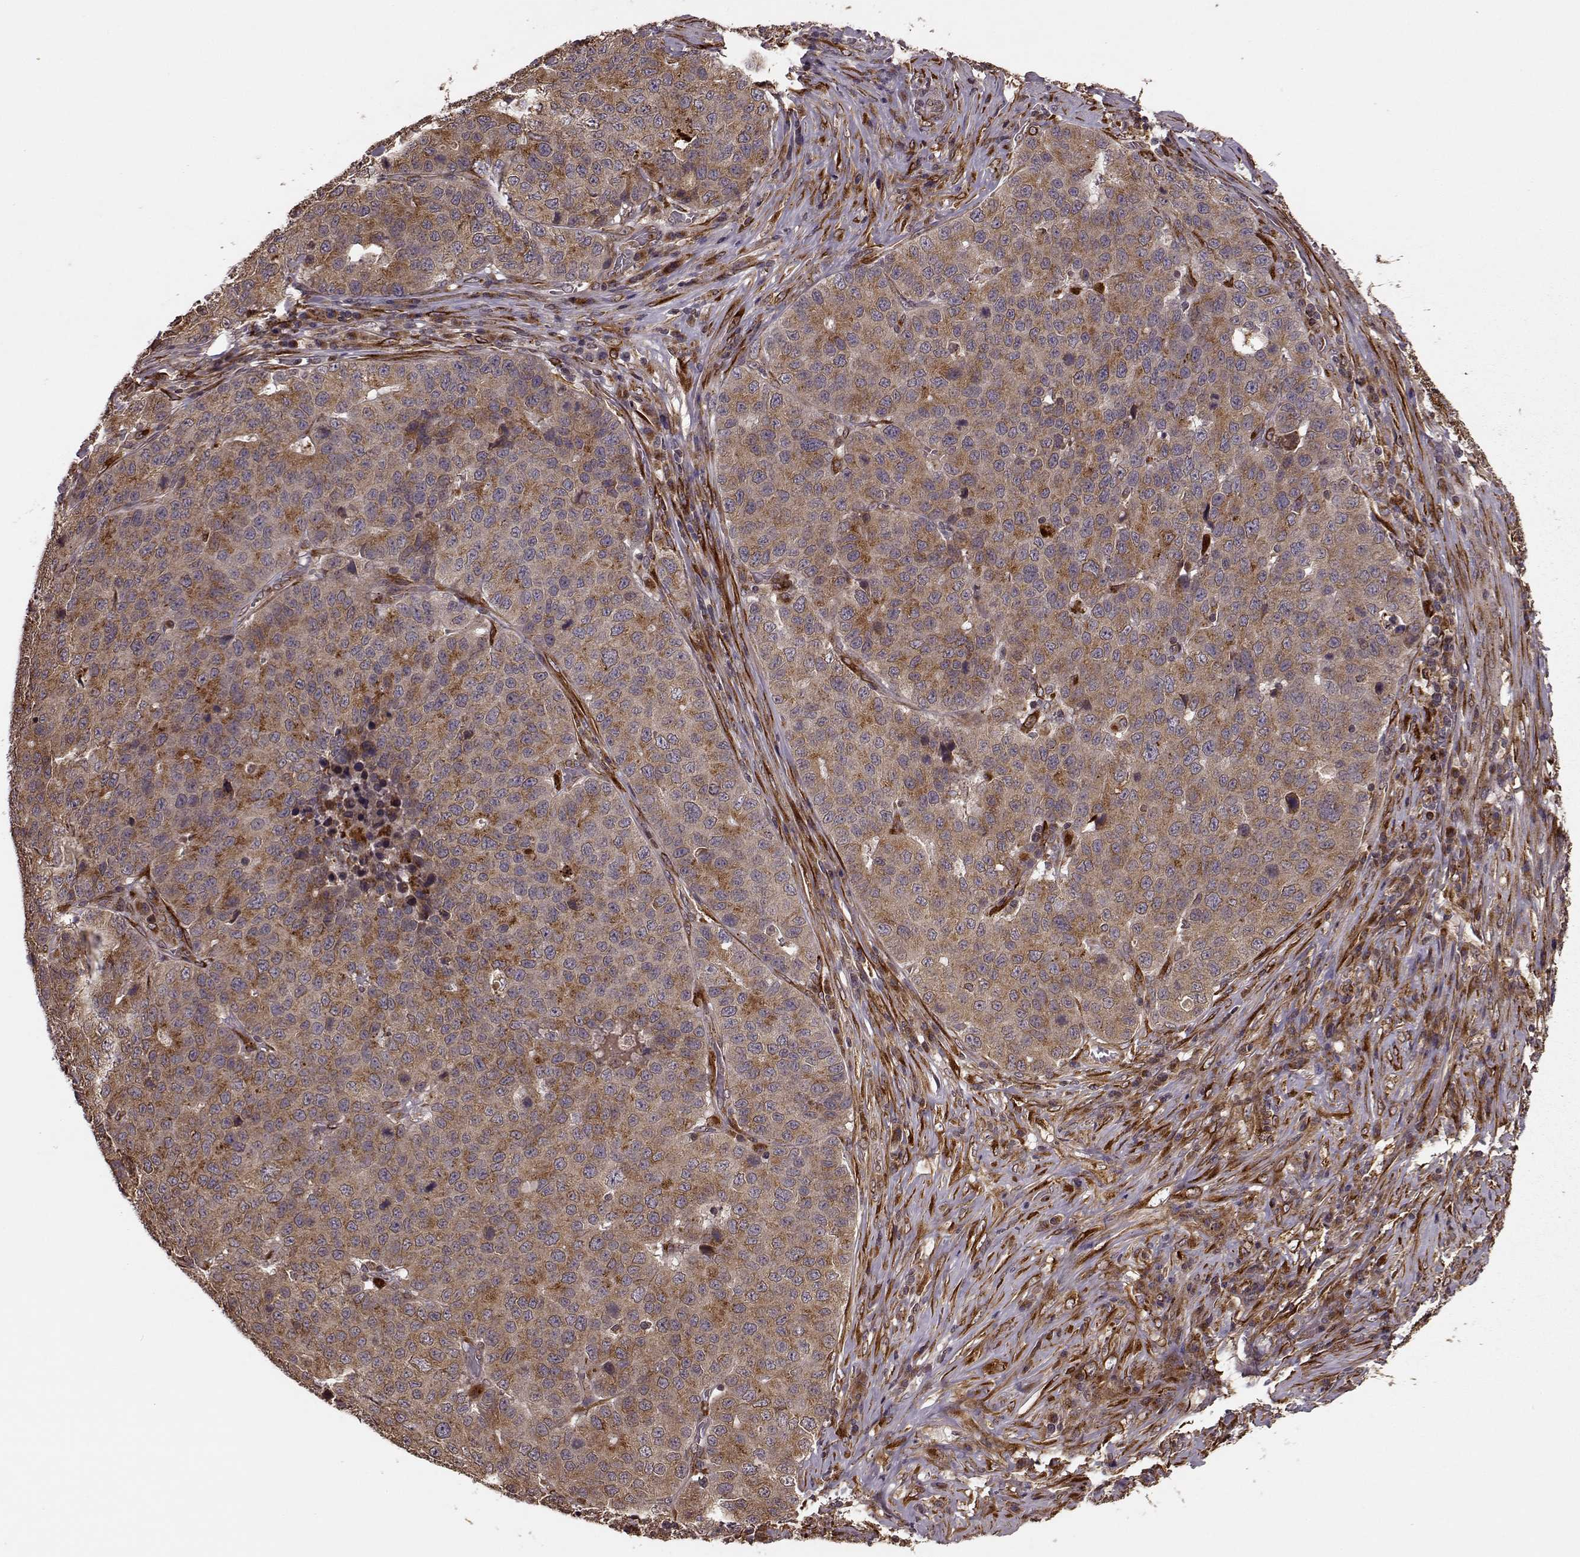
{"staining": {"intensity": "moderate", "quantity": ">75%", "location": "cytoplasmic/membranous"}, "tissue": "stomach cancer", "cell_type": "Tumor cells", "image_type": "cancer", "snomed": [{"axis": "morphology", "description": "Adenocarcinoma, NOS"}, {"axis": "topography", "description": "Stomach"}], "caption": "Protein expression analysis of human stomach cancer reveals moderate cytoplasmic/membranous expression in about >75% of tumor cells.", "gene": "YIPF5", "patient": {"sex": "male", "age": 71}}